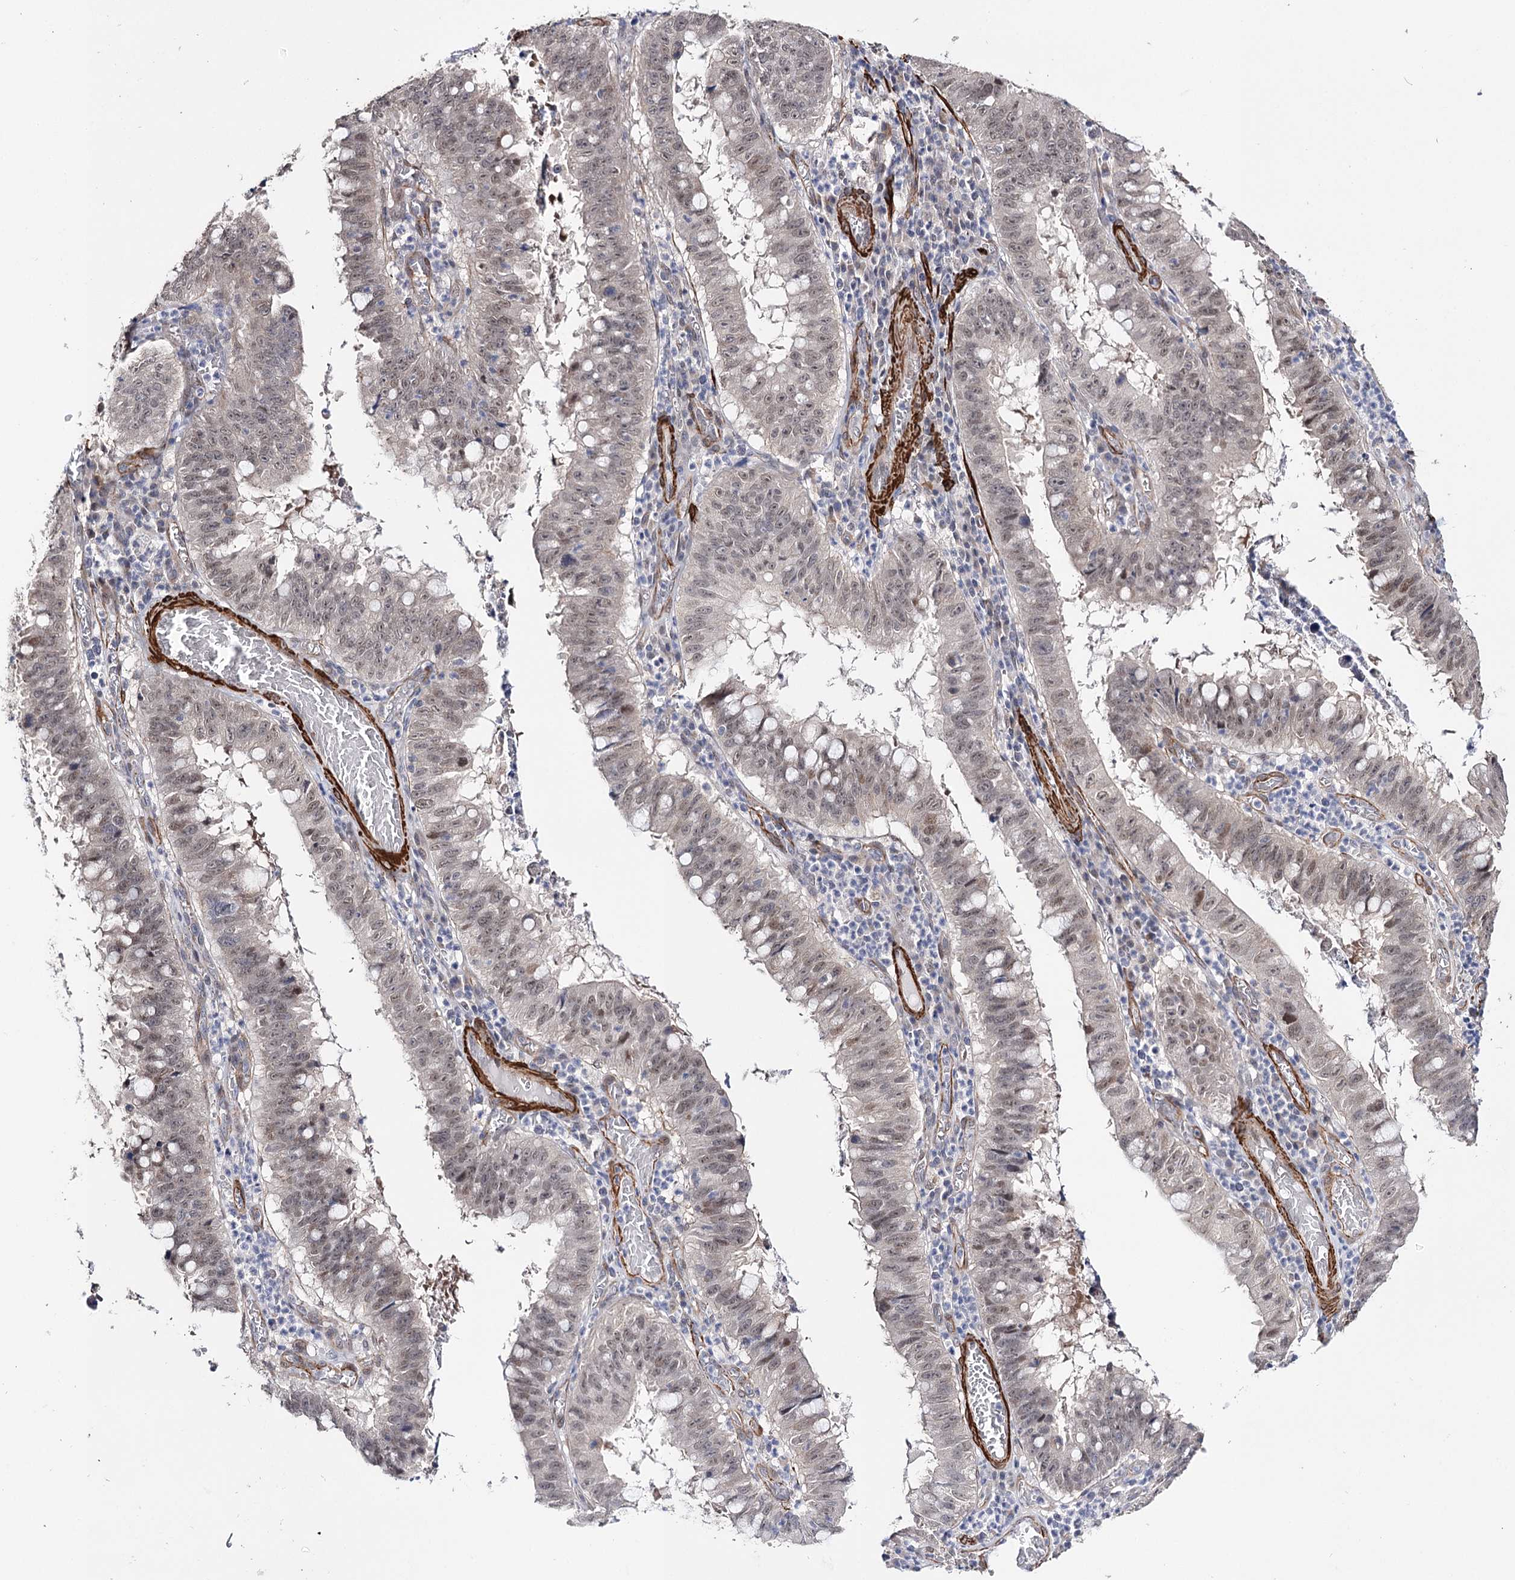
{"staining": {"intensity": "weak", "quantity": ">75%", "location": "nuclear"}, "tissue": "stomach cancer", "cell_type": "Tumor cells", "image_type": "cancer", "snomed": [{"axis": "morphology", "description": "Adenocarcinoma, NOS"}, {"axis": "topography", "description": "Stomach"}], "caption": "Immunohistochemistry (IHC) histopathology image of neoplastic tissue: stomach cancer (adenocarcinoma) stained using IHC exhibits low levels of weak protein expression localized specifically in the nuclear of tumor cells, appearing as a nuclear brown color.", "gene": "CFAP46", "patient": {"sex": "male", "age": 59}}